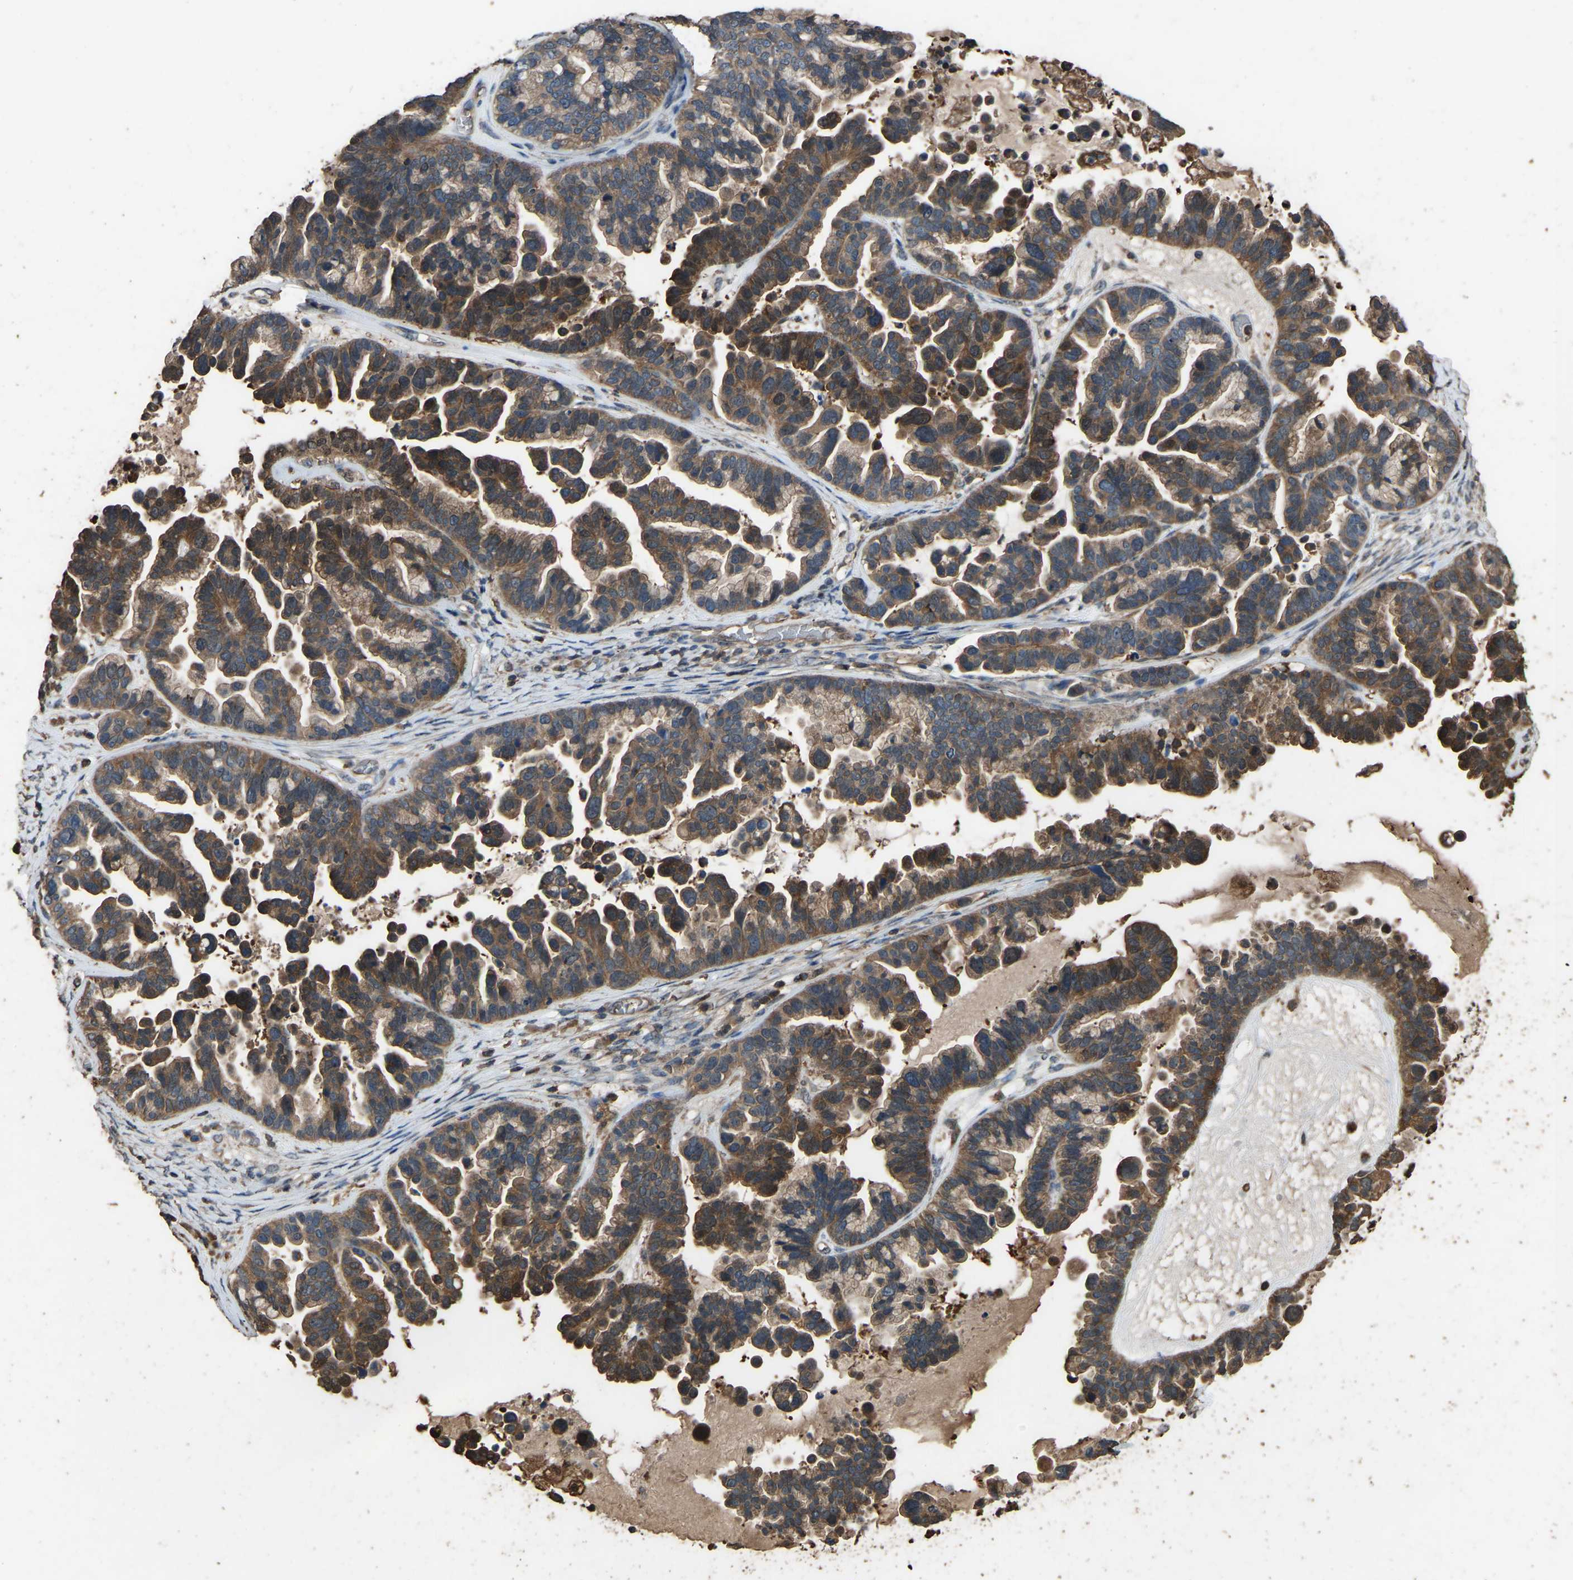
{"staining": {"intensity": "strong", "quantity": "25%-75%", "location": "cytoplasmic/membranous"}, "tissue": "ovarian cancer", "cell_type": "Tumor cells", "image_type": "cancer", "snomed": [{"axis": "morphology", "description": "Cystadenocarcinoma, serous, NOS"}, {"axis": "topography", "description": "Ovary"}], "caption": "Brown immunohistochemical staining in human ovarian cancer reveals strong cytoplasmic/membranous expression in approximately 25%-75% of tumor cells. (Brightfield microscopy of DAB IHC at high magnification).", "gene": "FHIT", "patient": {"sex": "female", "age": 56}}